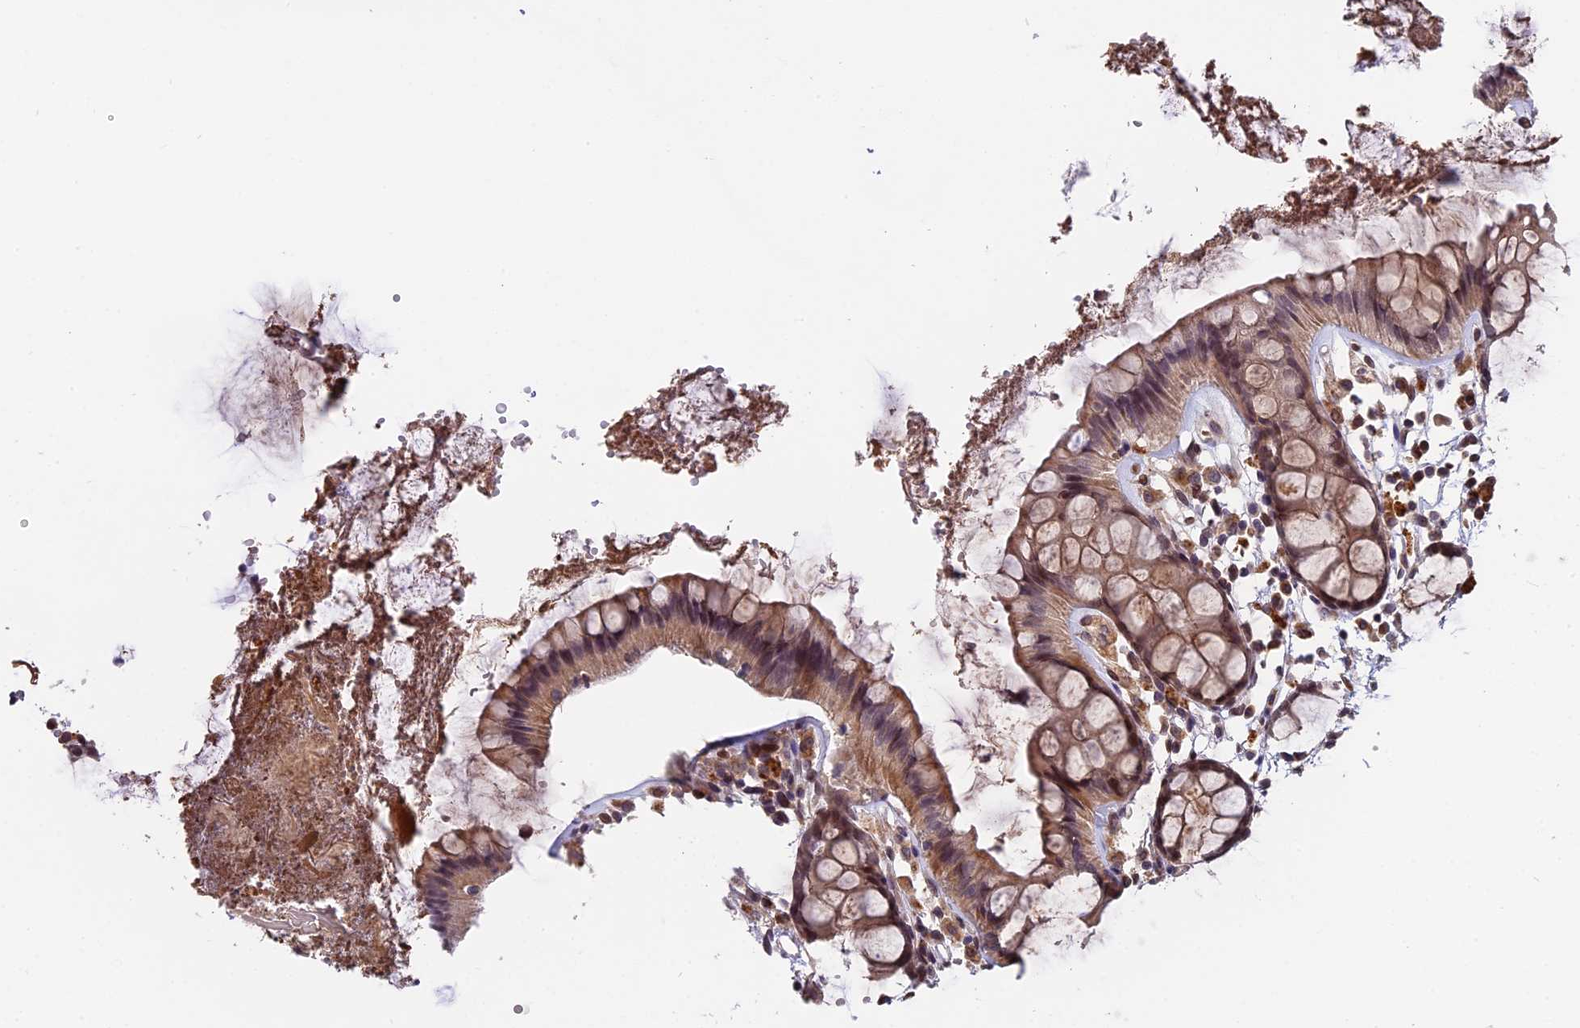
{"staining": {"intensity": "moderate", "quantity": ">75%", "location": "cytoplasmic/membranous,nuclear"}, "tissue": "rectum", "cell_type": "Glandular cells", "image_type": "normal", "snomed": [{"axis": "morphology", "description": "Normal tissue, NOS"}, {"axis": "topography", "description": "Rectum"}], "caption": "Rectum stained with a brown dye shows moderate cytoplasmic/membranous,nuclear positive expression in approximately >75% of glandular cells.", "gene": "PYGO1", "patient": {"sex": "female", "age": 66}}